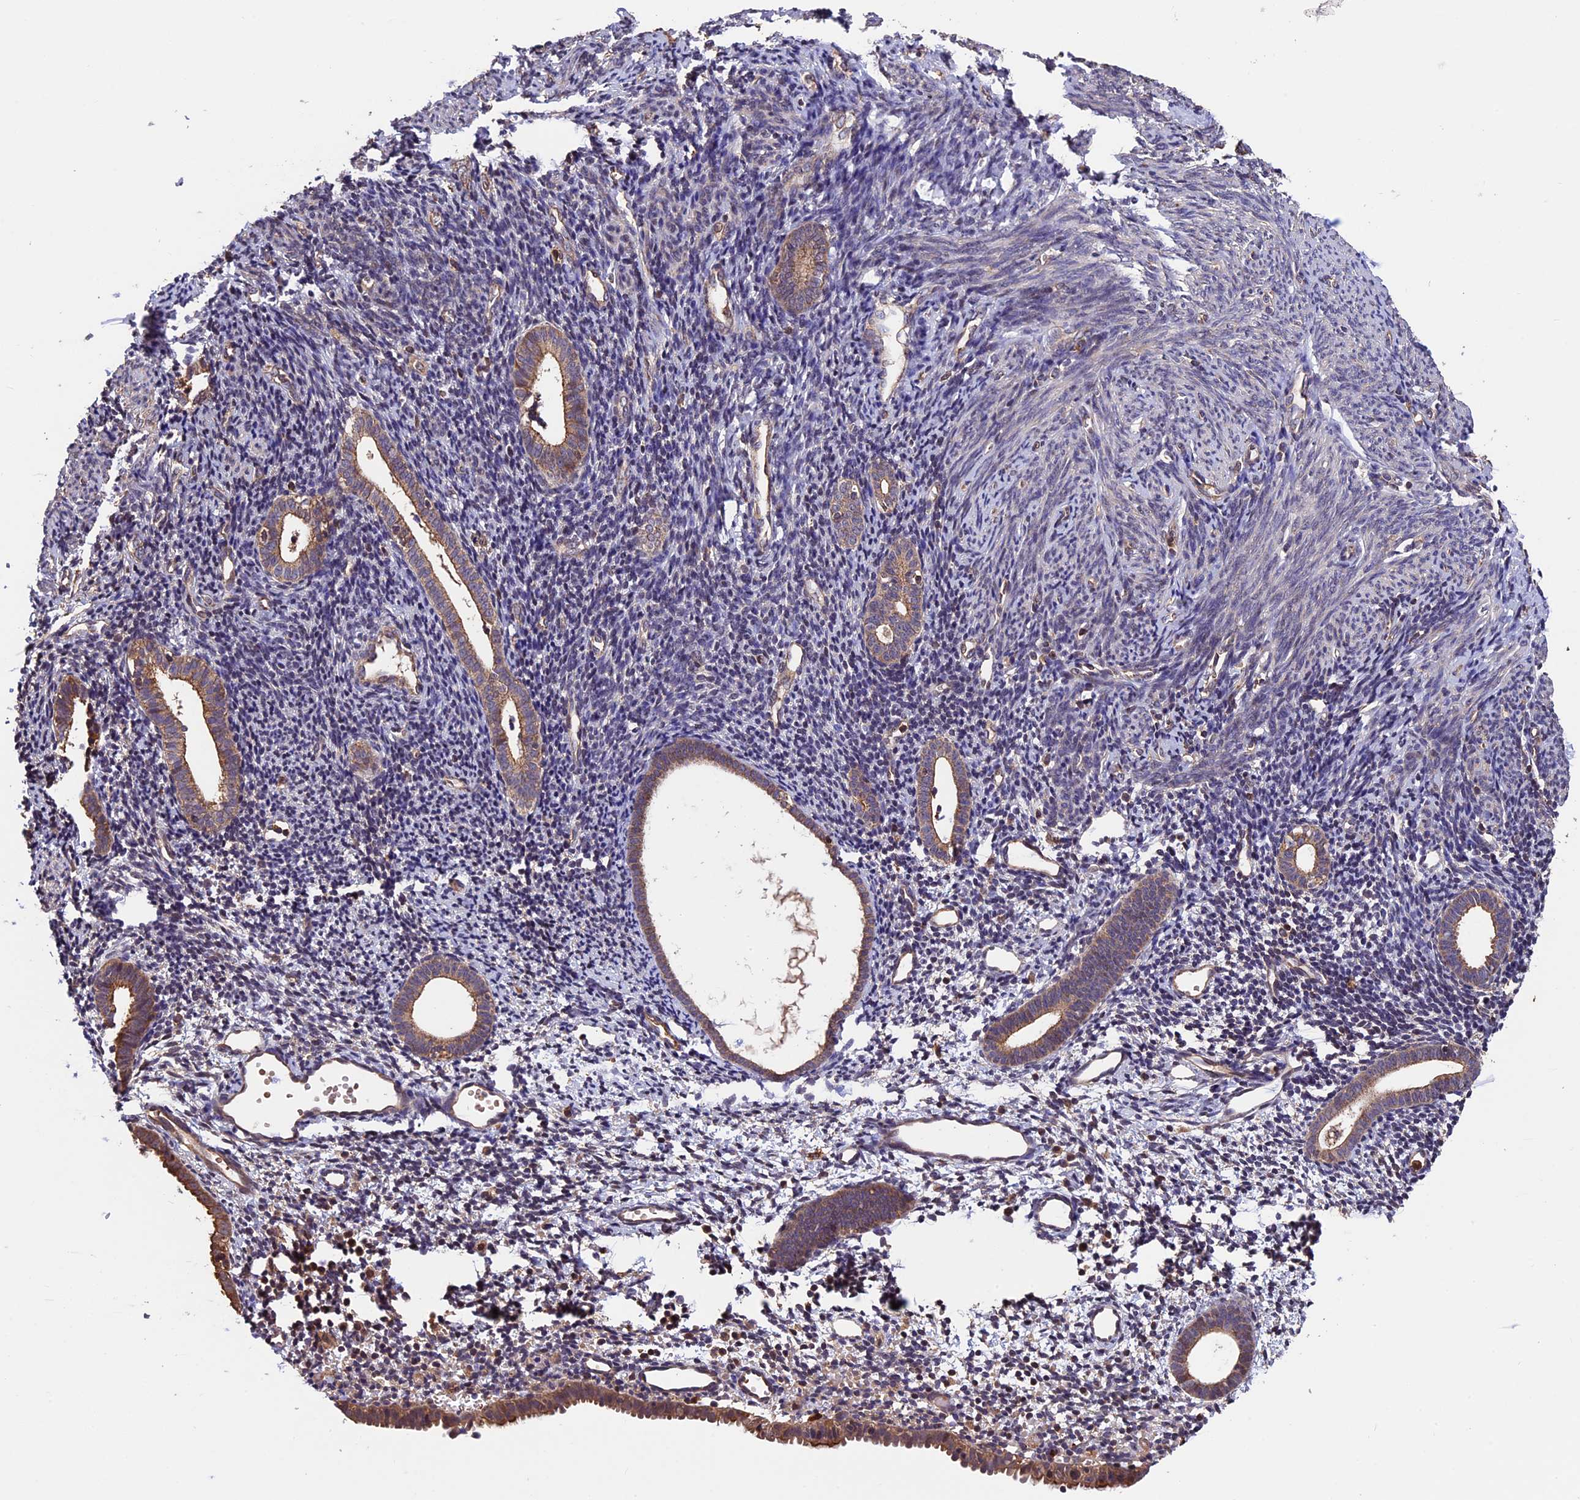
{"staining": {"intensity": "negative", "quantity": "none", "location": "none"}, "tissue": "endometrium", "cell_type": "Cells in endometrial stroma", "image_type": "normal", "snomed": [{"axis": "morphology", "description": "Normal tissue, NOS"}, {"axis": "topography", "description": "Endometrium"}], "caption": "Immunohistochemistry (IHC) of unremarkable endometrium exhibits no expression in cells in endometrial stroma.", "gene": "PKD2L2", "patient": {"sex": "female", "age": 56}}